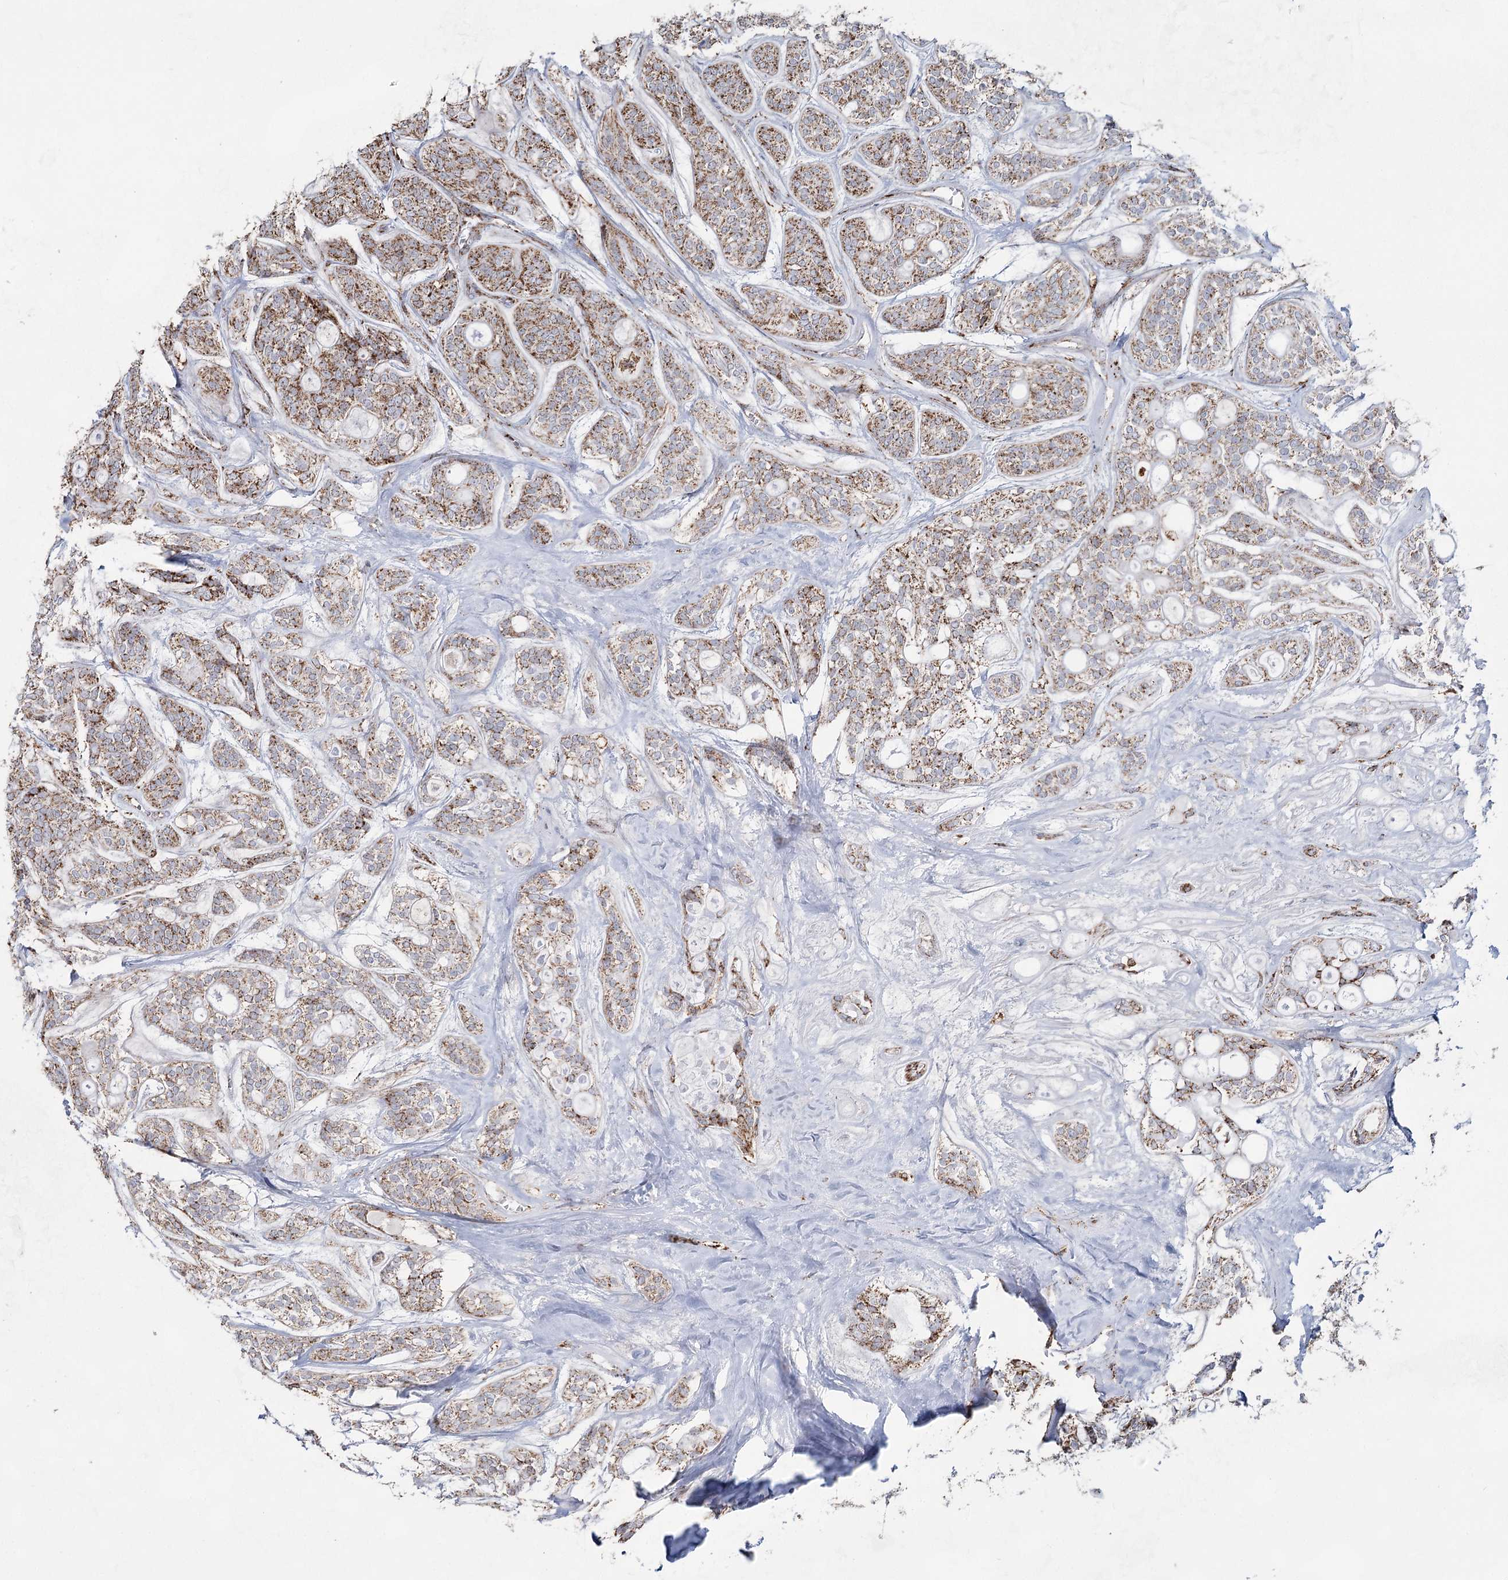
{"staining": {"intensity": "moderate", "quantity": ">75%", "location": "cytoplasmic/membranous"}, "tissue": "head and neck cancer", "cell_type": "Tumor cells", "image_type": "cancer", "snomed": [{"axis": "morphology", "description": "Adenocarcinoma, NOS"}, {"axis": "topography", "description": "Head-Neck"}], "caption": "A brown stain highlights moderate cytoplasmic/membranous expression of a protein in human head and neck adenocarcinoma tumor cells.", "gene": "CWF19L1", "patient": {"sex": "male", "age": 66}}